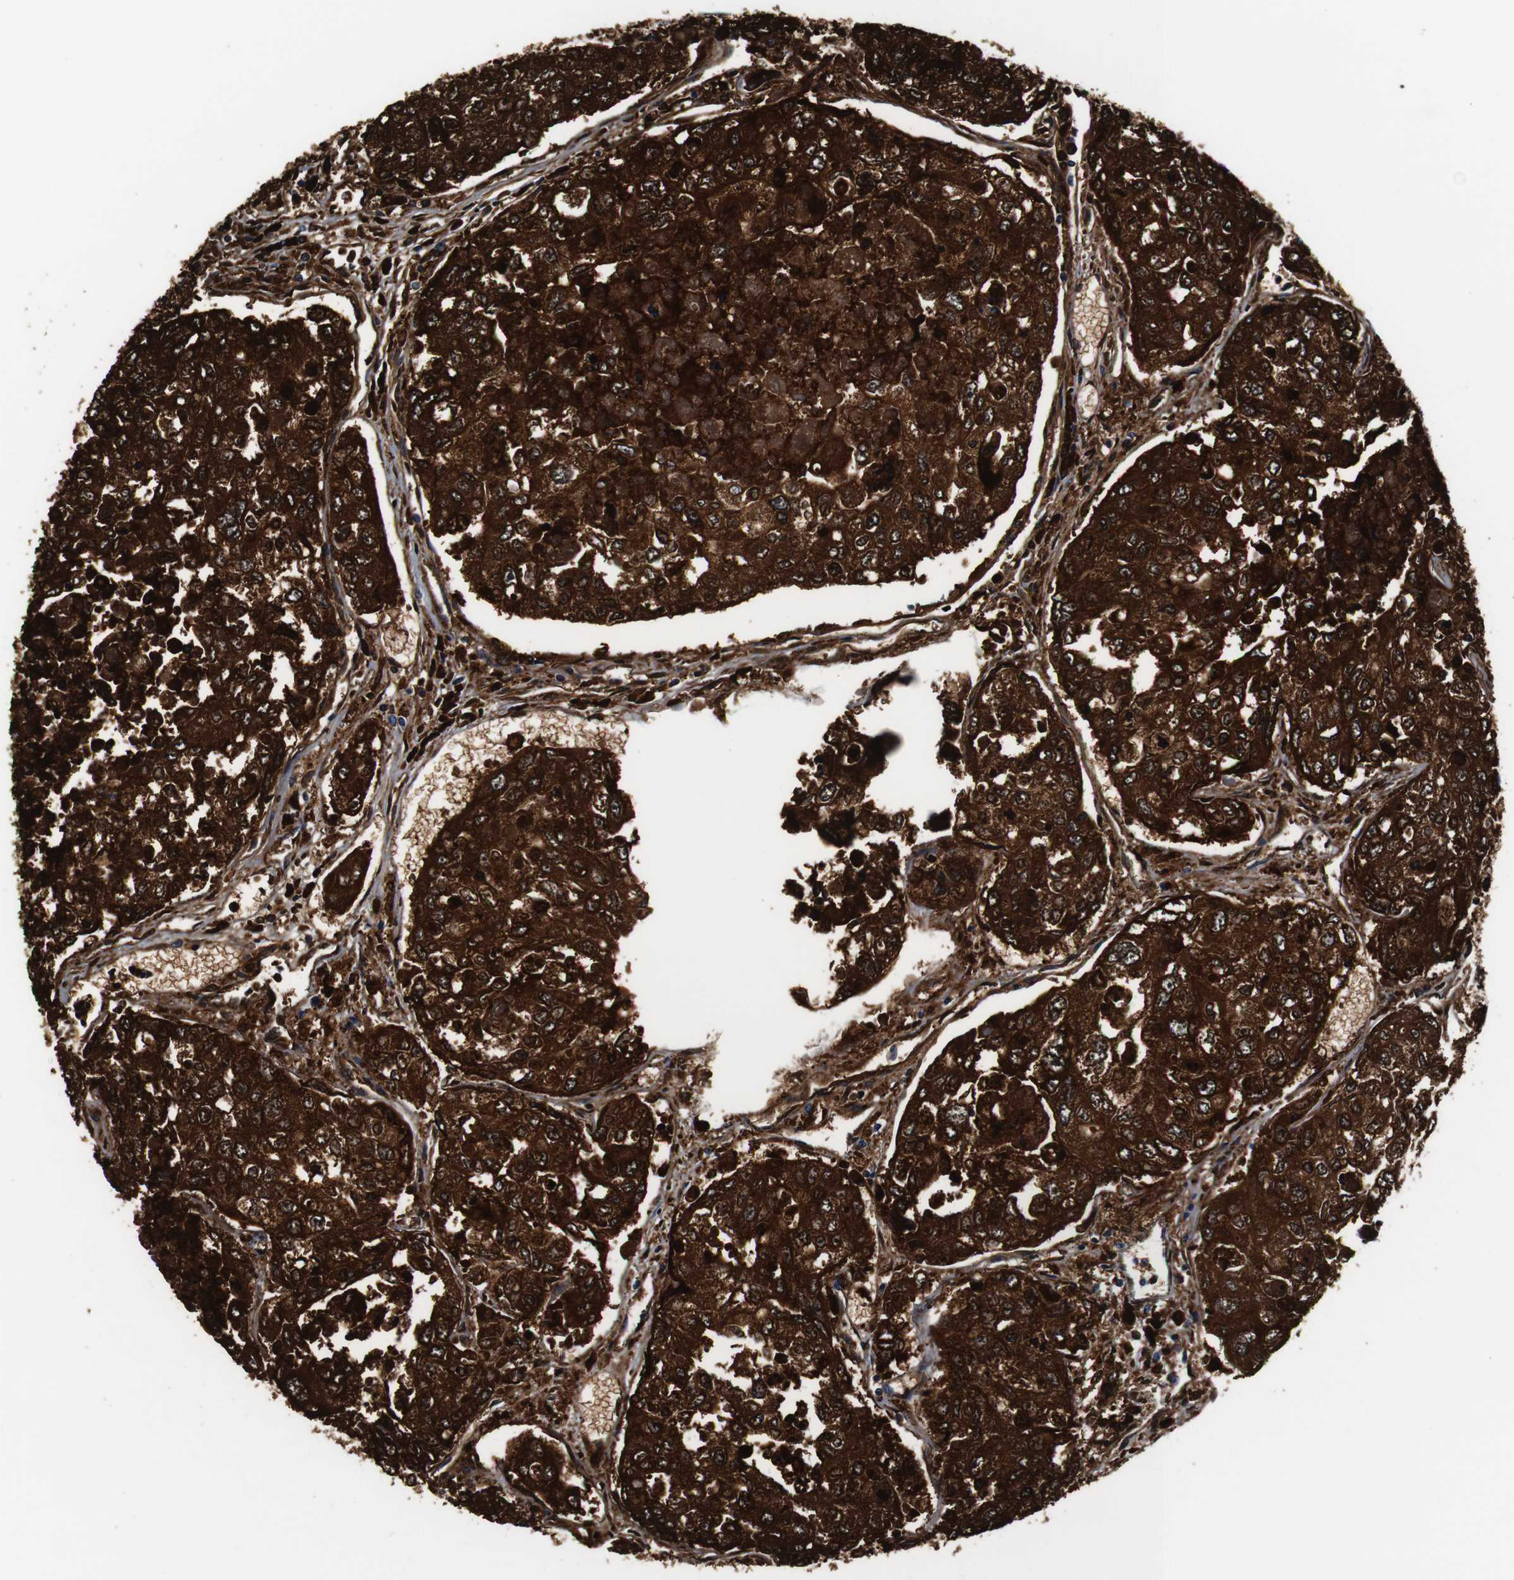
{"staining": {"intensity": "strong", "quantity": ">75%", "location": "cytoplasmic/membranous"}, "tissue": "urothelial cancer", "cell_type": "Tumor cells", "image_type": "cancer", "snomed": [{"axis": "morphology", "description": "Urothelial carcinoma, High grade"}, {"axis": "topography", "description": "Lymph node"}, {"axis": "topography", "description": "Urinary bladder"}], "caption": "Strong cytoplasmic/membranous positivity for a protein is identified in about >75% of tumor cells of urothelial carcinoma (high-grade) using immunohistochemistry.", "gene": "ANXA1", "patient": {"sex": "male", "age": 51}}